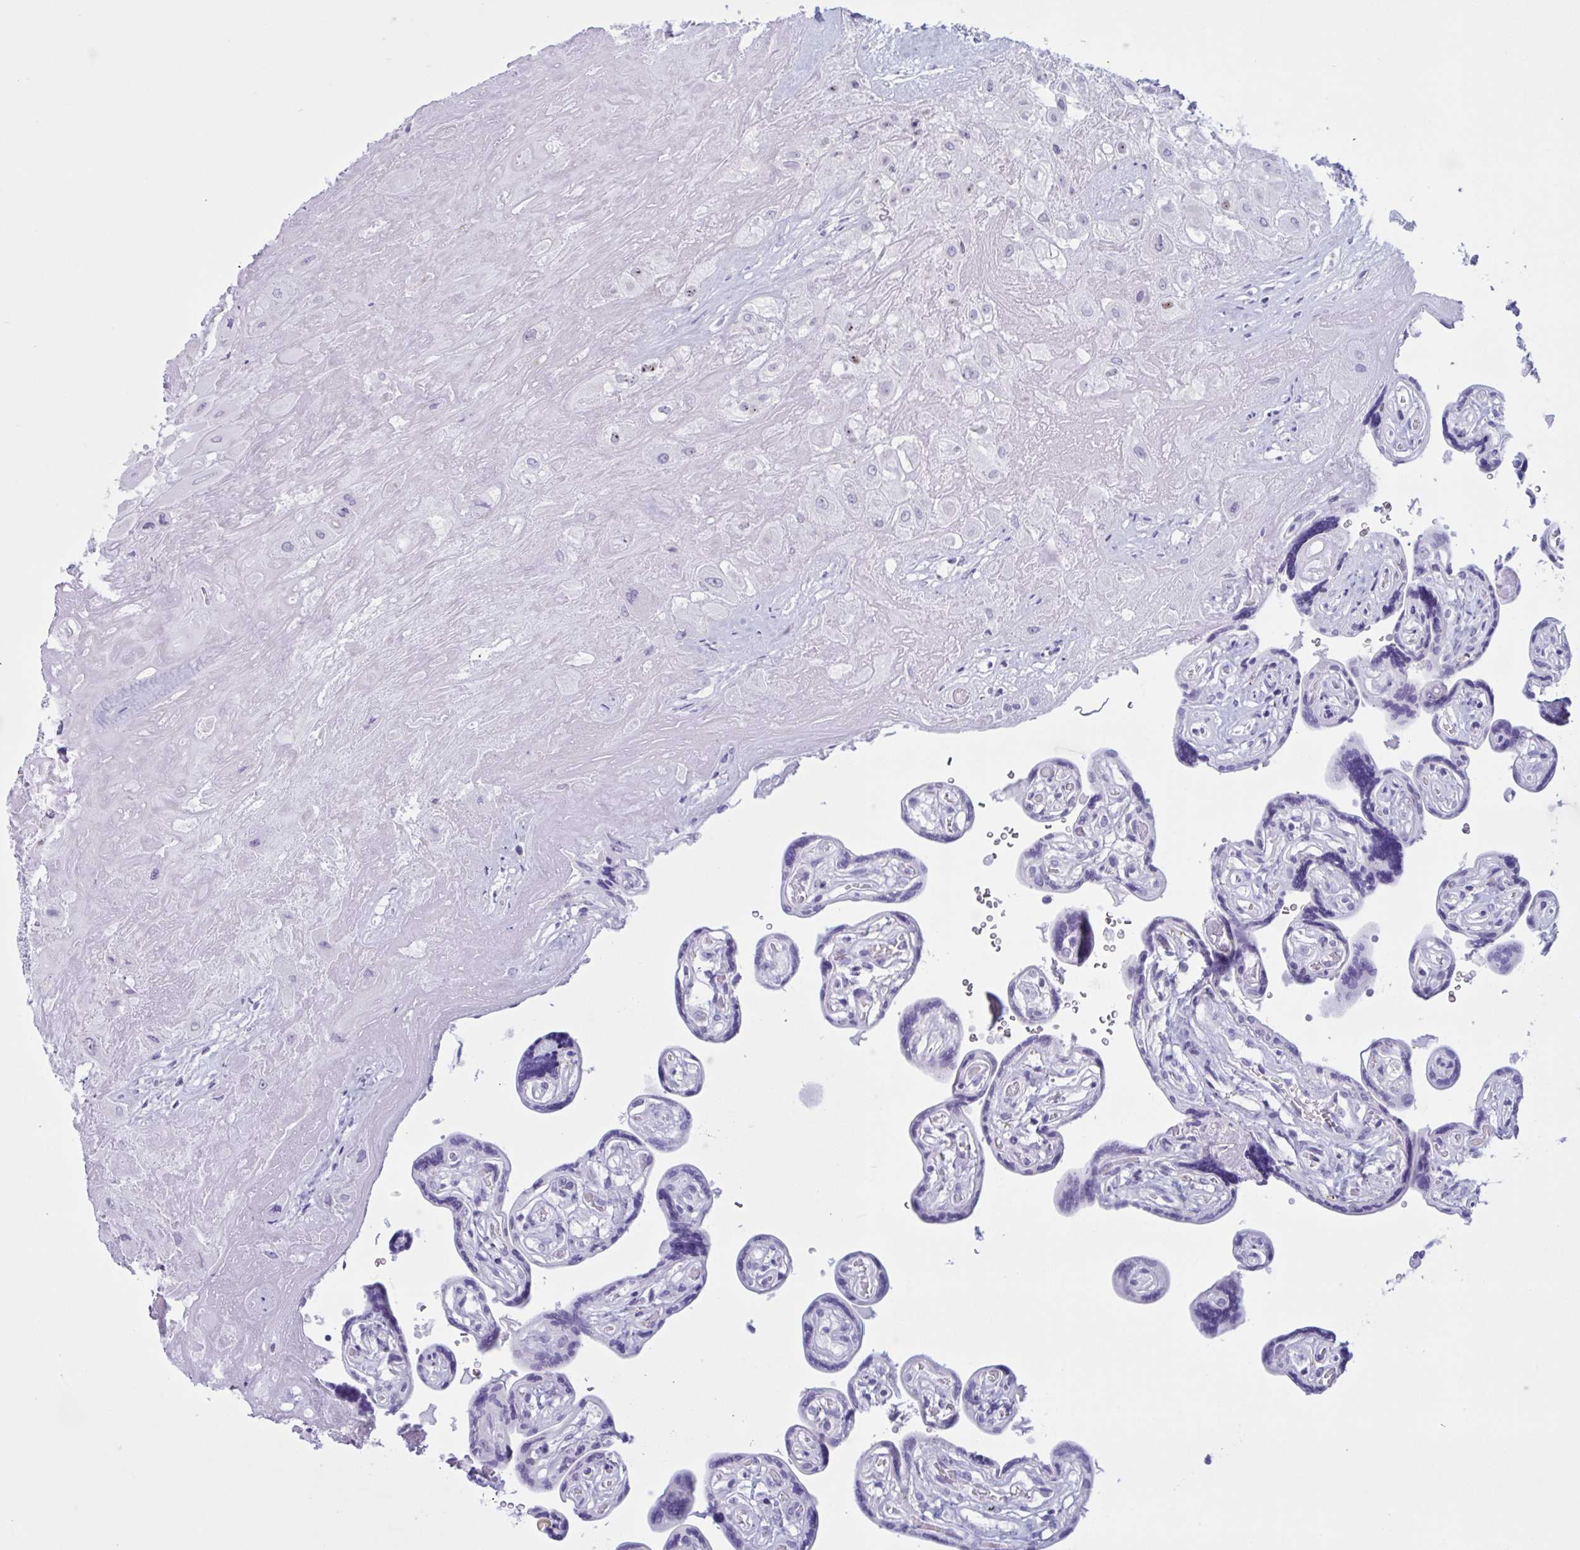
{"staining": {"intensity": "negative", "quantity": "none", "location": "none"}, "tissue": "placenta", "cell_type": "Decidual cells", "image_type": "normal", "snomed": [{"axis": "morphology", "description": "Normal tissue, NOS"}, {"axis": "topography", "description": "Placenta"}], "caption": "Decidual cells show no significant expression in benign placenta.", "gene": "XCL1", "patient": {"sex": "female", "age": 32}}